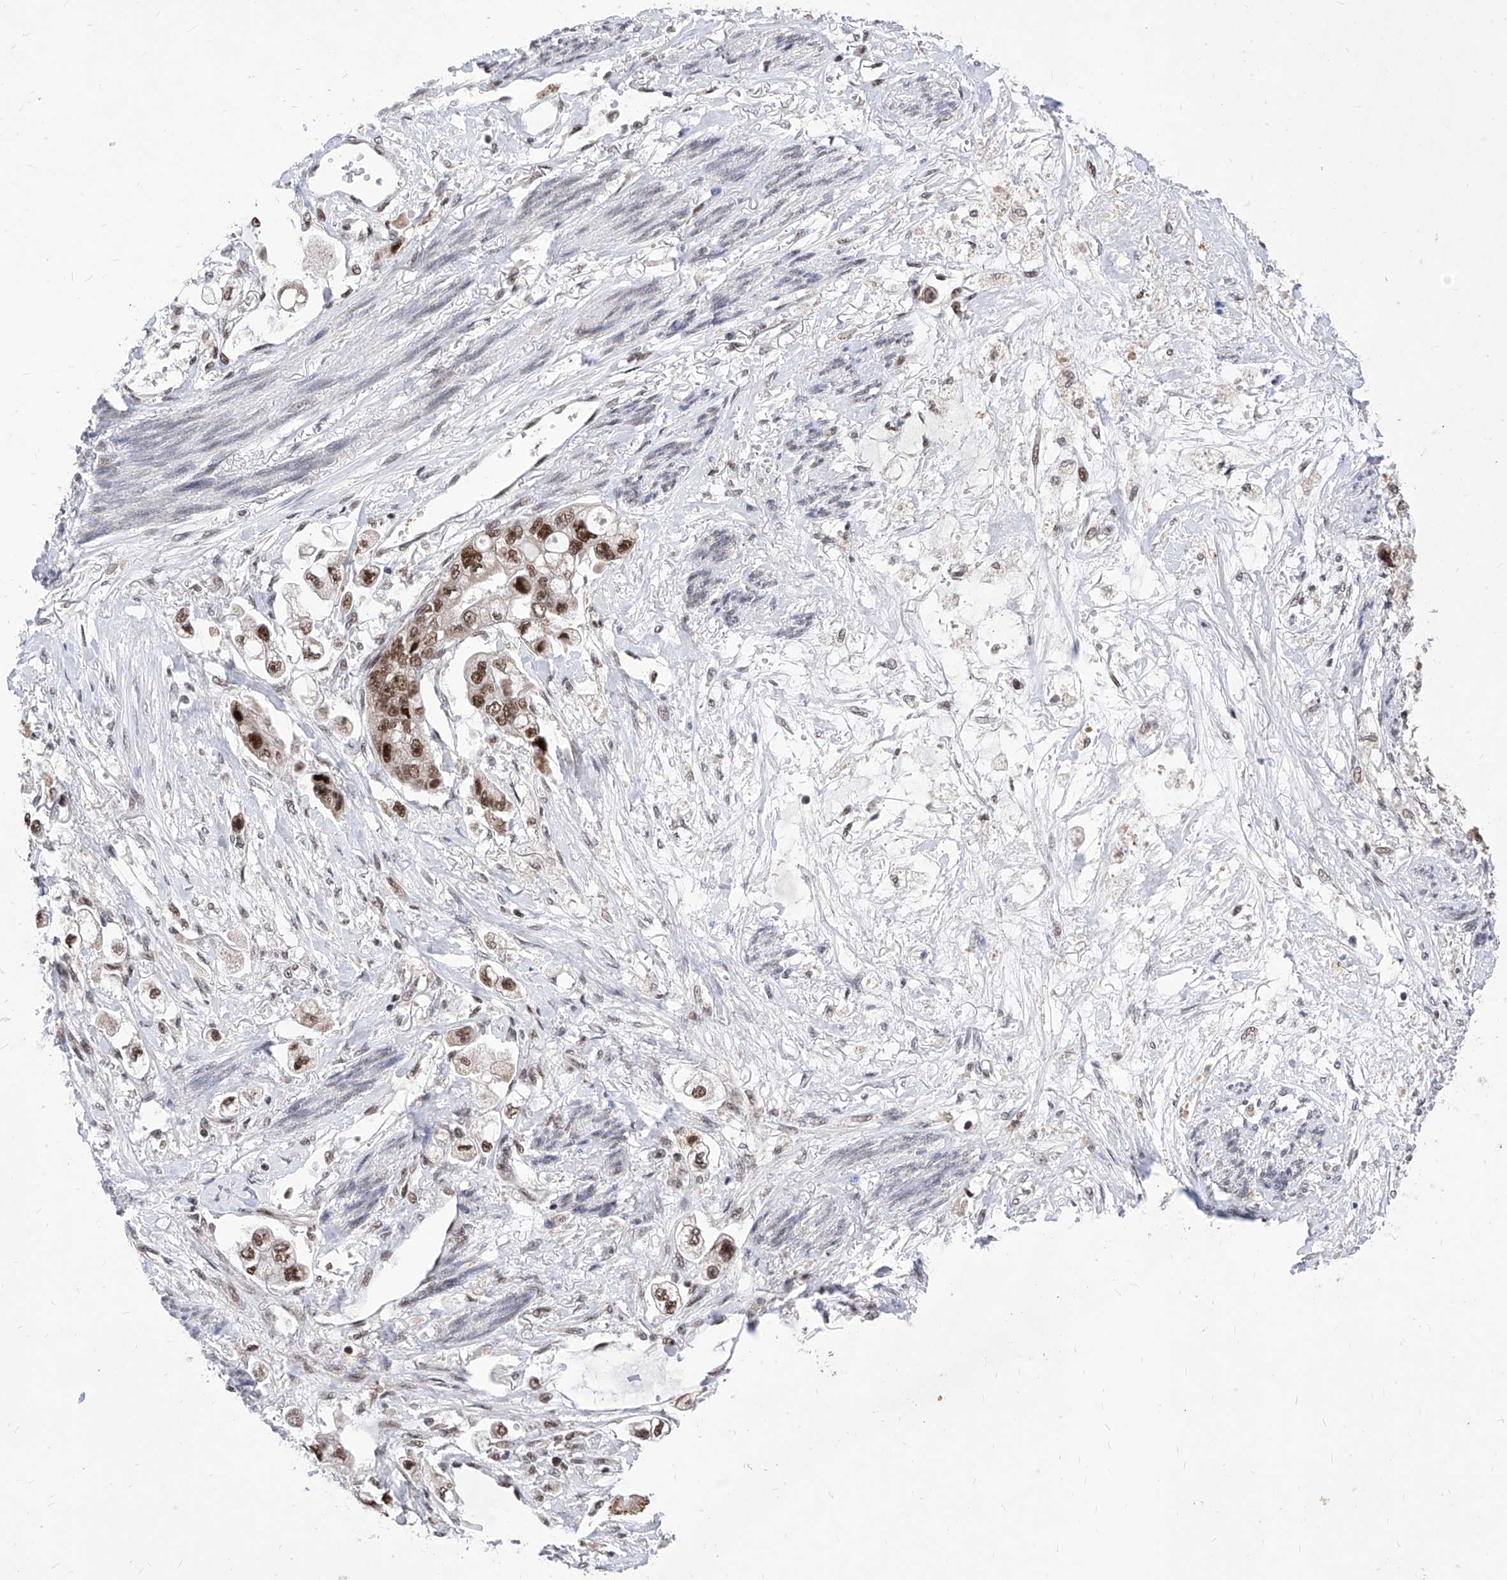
{"staining": {"intensity": "moderate", "quantity": ">75%", "location": "nuclear"}, "tissue": "stomach cancer", "cell_type": "Tumor cells", "image_type": "cancer", "snomed": [{"axis": "morphology", "description": "Adenocarcinoma, NOS"}, {"axis": "topography", "description": "Stomach"}], "caption": "A medium amount of moderate nuclear expression is identified in approximately >75% of tumor cells in adenocarcinoma (stomach) tissue. Using DAB (3,3'-diaminobenzidine) (brown) and hematoxylin (blue) stains, captured at high magnification using brightfield microscopy.", "gene": "PHF5A", "patient": {"sex": "male", "age": 62}}